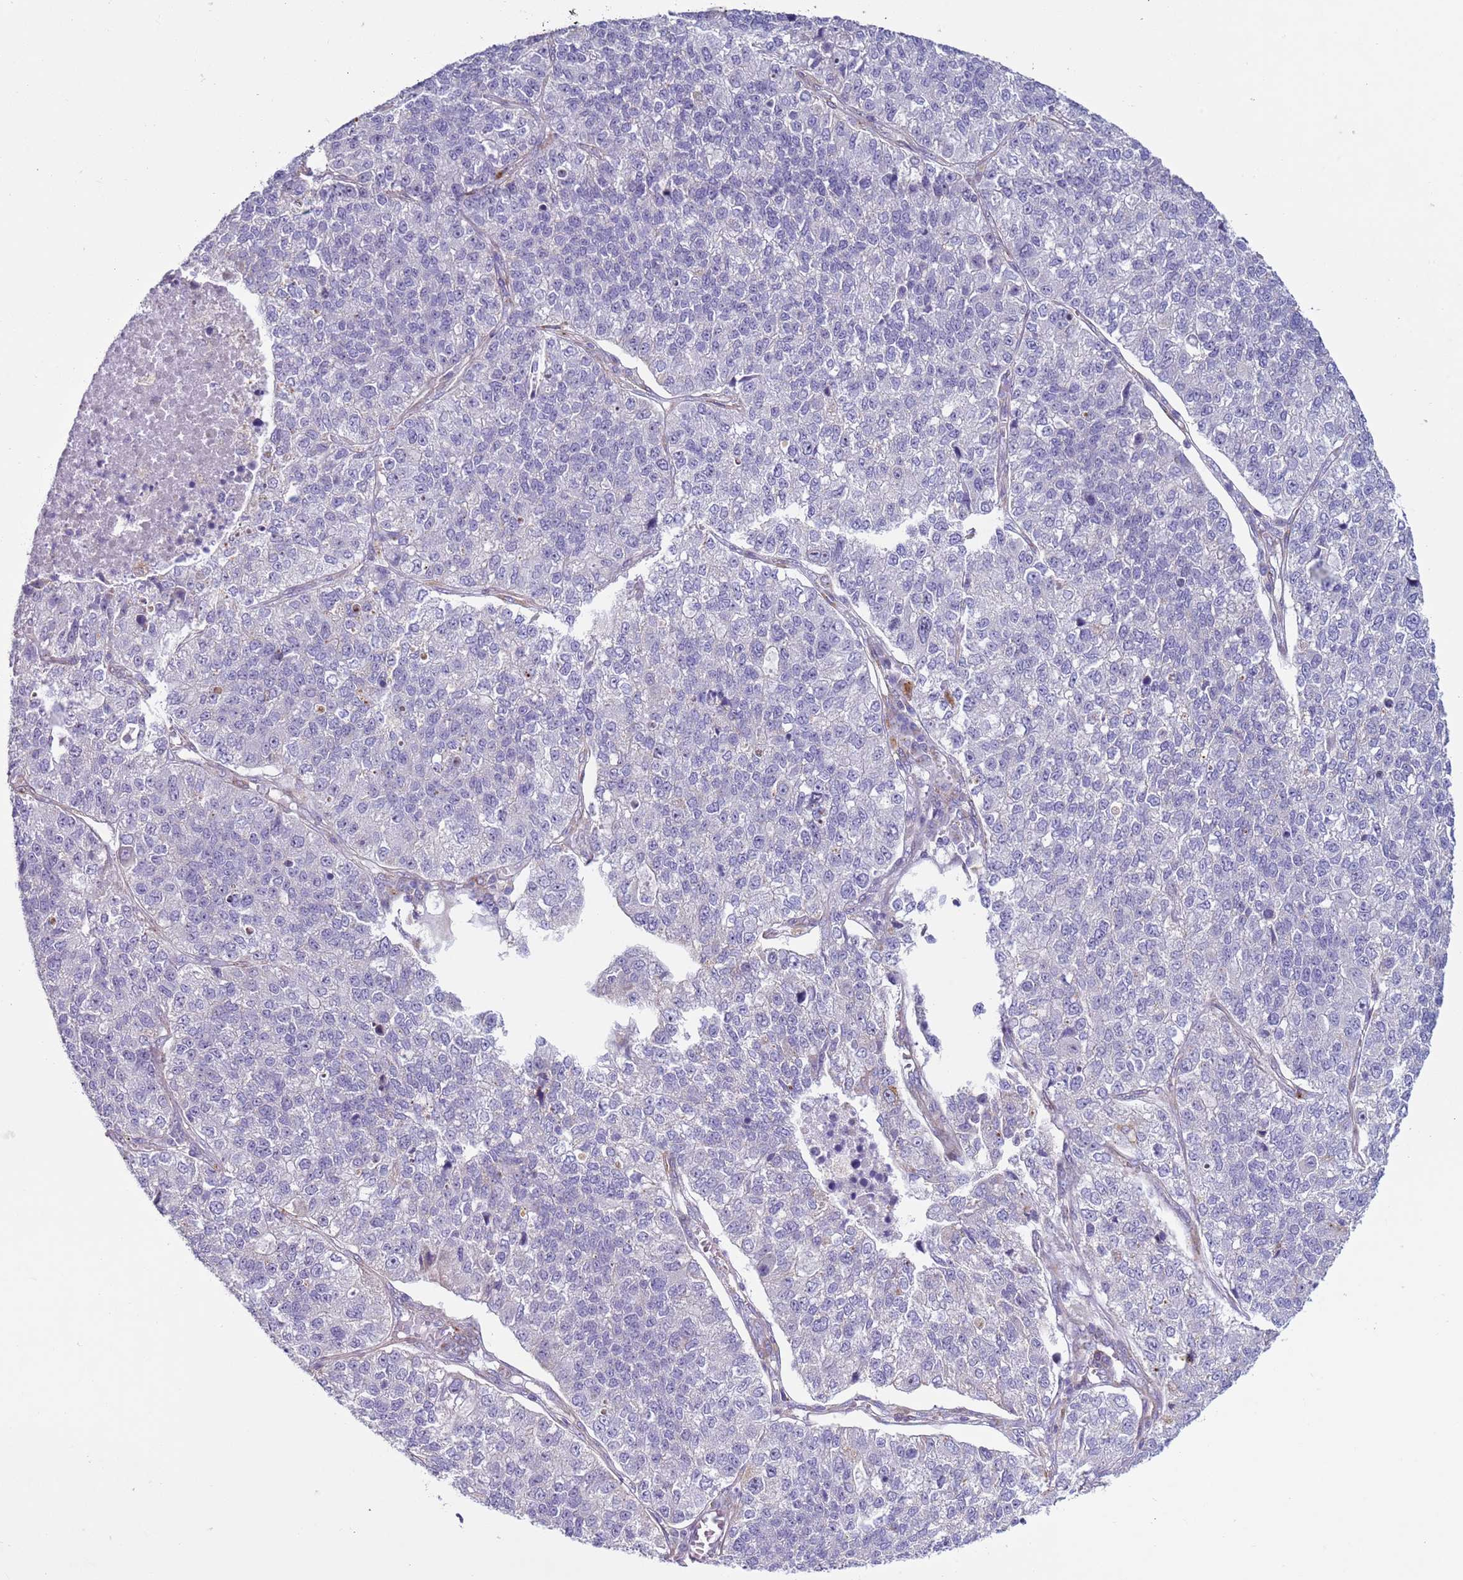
{"staining": {"intensity": "negative", "quantity": "none", "location": "none"}, "tissue": "lung cancer", "cell_type": "Tumor cells", "image_type": "cancer", "snomed": [{"axis": "morphology", "description": "Adenocarcinoma, NOS"}, {"axis": "topography", "description": "Lung"}], "caption": "A histopathology image of human lung cancer is negative for staining in tumor cells.", "gene": "HEATR1", "patient": {"sex": "male", "age": 49}}